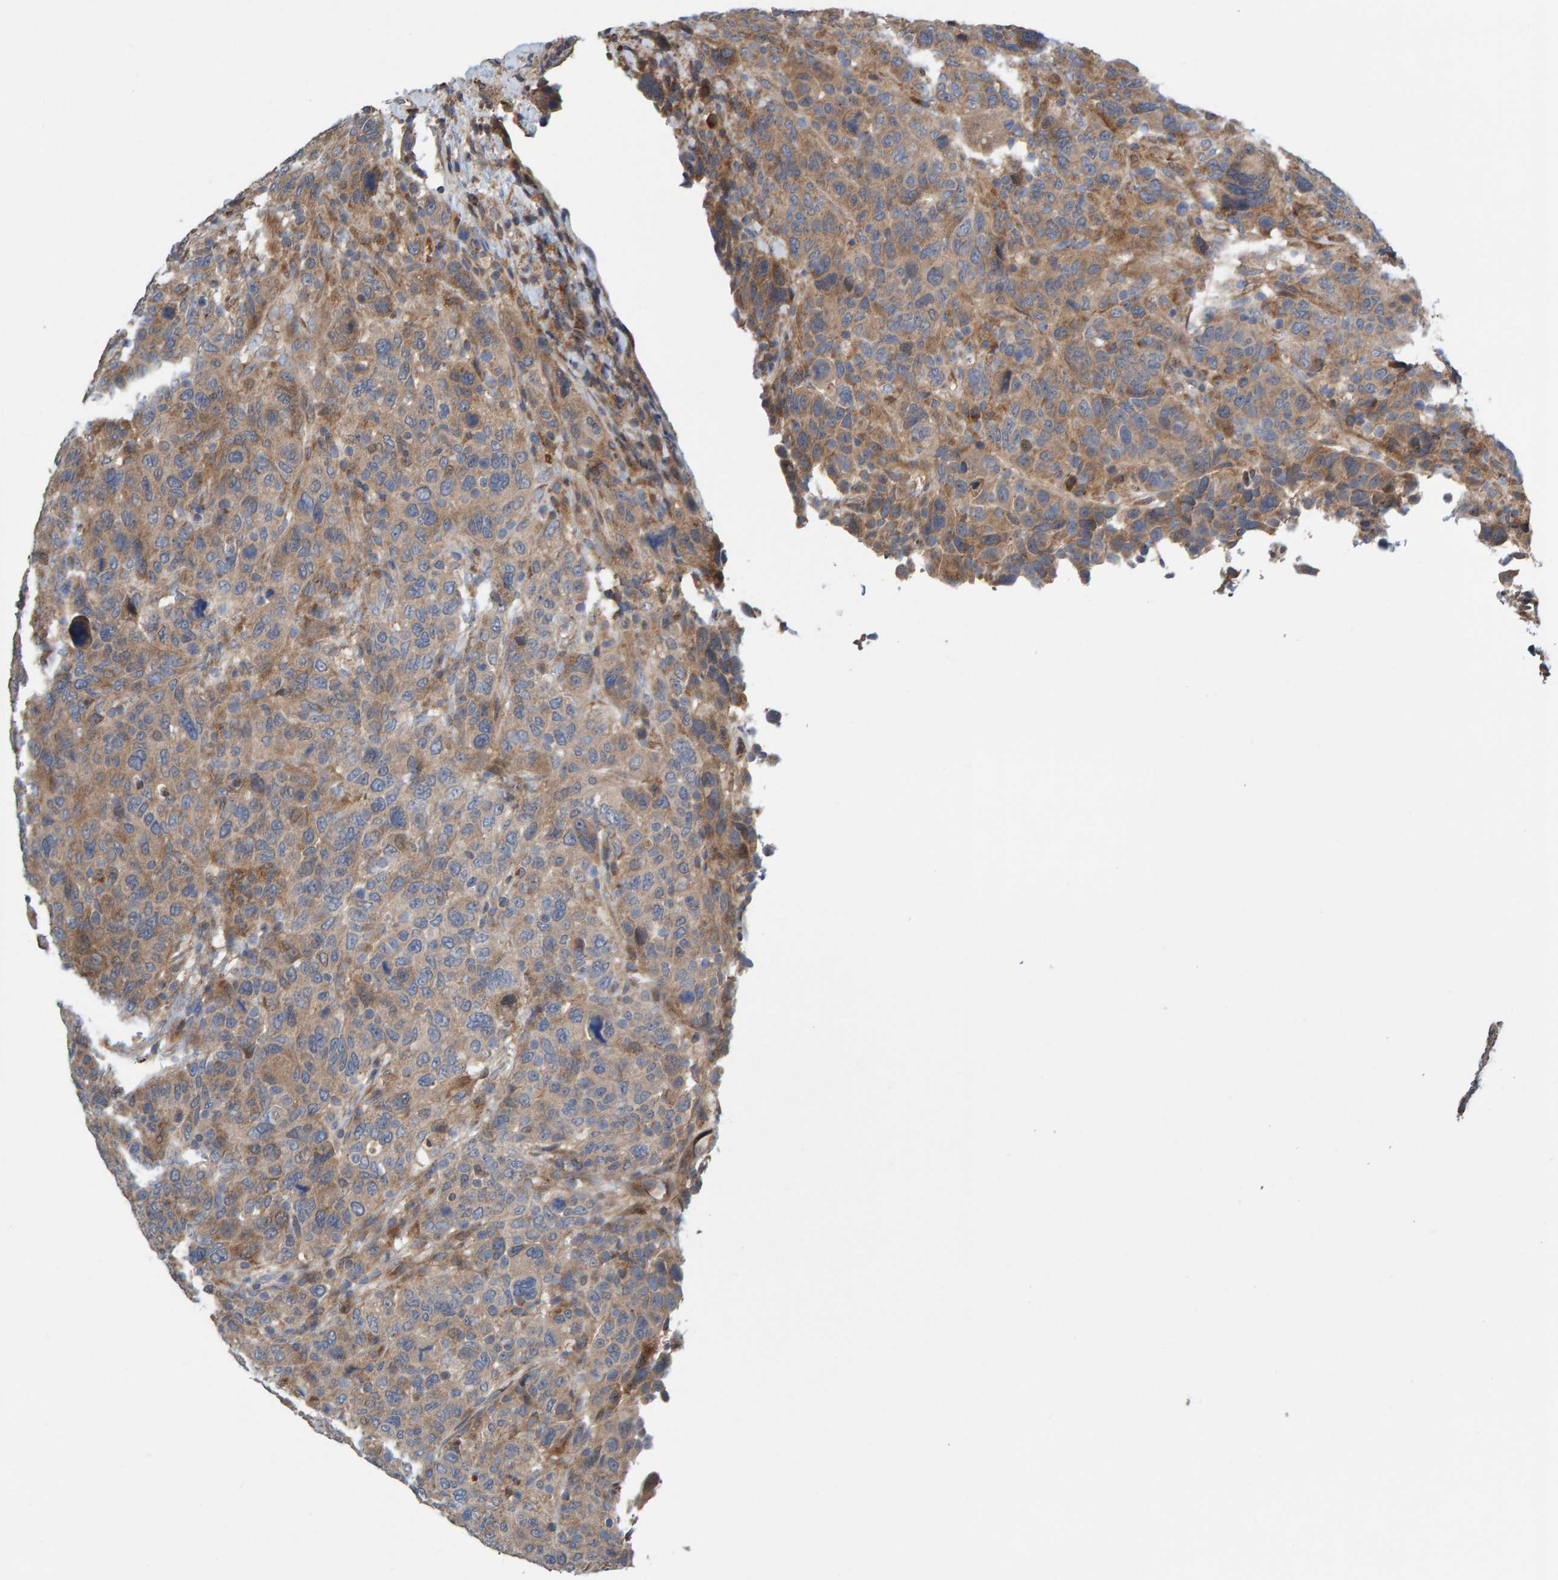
{"staining": {"intensity": "weak", "quantity": ">75%", "location": "cytoplasmic/membranous"}, "tissue": "breast cancer", "cell_type": "Tumor cells", "image_type": "cancer", "snomed": [{"axis": "morphology", "description": "Duct carcinoma"}, {"axis": "topography", "description": "Breast"}], "caption": "Brown immunohistochemical staining in human breast cancer reveals weak cytoplasmic/membranous staining in approximately >75% of tumor cells.", "gene": "KIAA0753", "patient": {"sex": "female", "age": 37}}